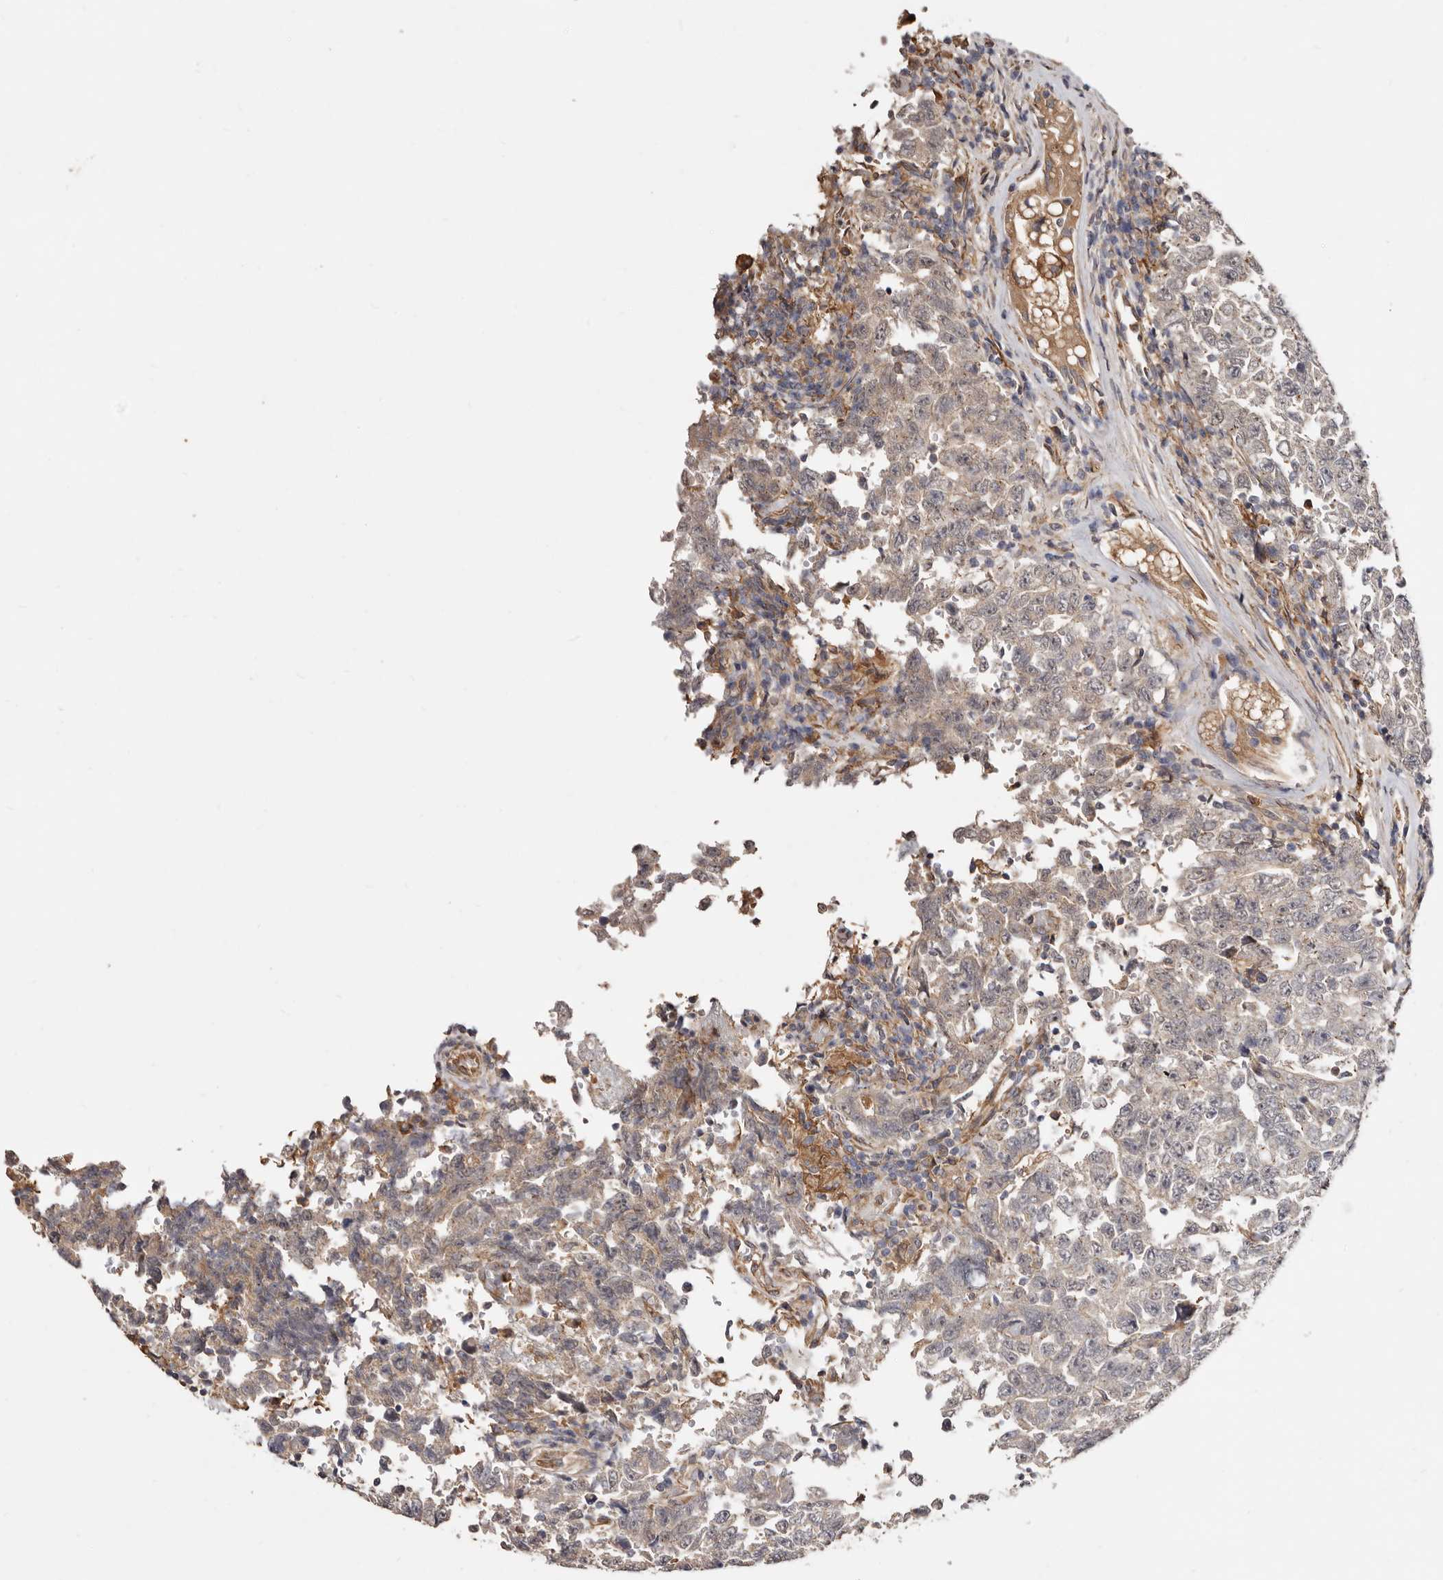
{"staining": {"intensity": "weak", "quantity": "25%-75%", "location": "cytoplasmic/membranous"}, "tissue": "testis cancer", "cell_type": "Tumor cells", "image_type": "cancer", "snomed": [{"axis": "morphology", "description": "Carcinoma, Embryonal, NOS"}, {"axis": "topography", "description": "Testis"}], "caption": "Immunohistochemical staining of testis cancer (embryonal carcinoma) shows low levels of weak cytoplasmic/membranous protein staining in about 25%-75% of tumor cells.", "gene": "LRRC25", "patient": {"sex": "male", "age": 26}}